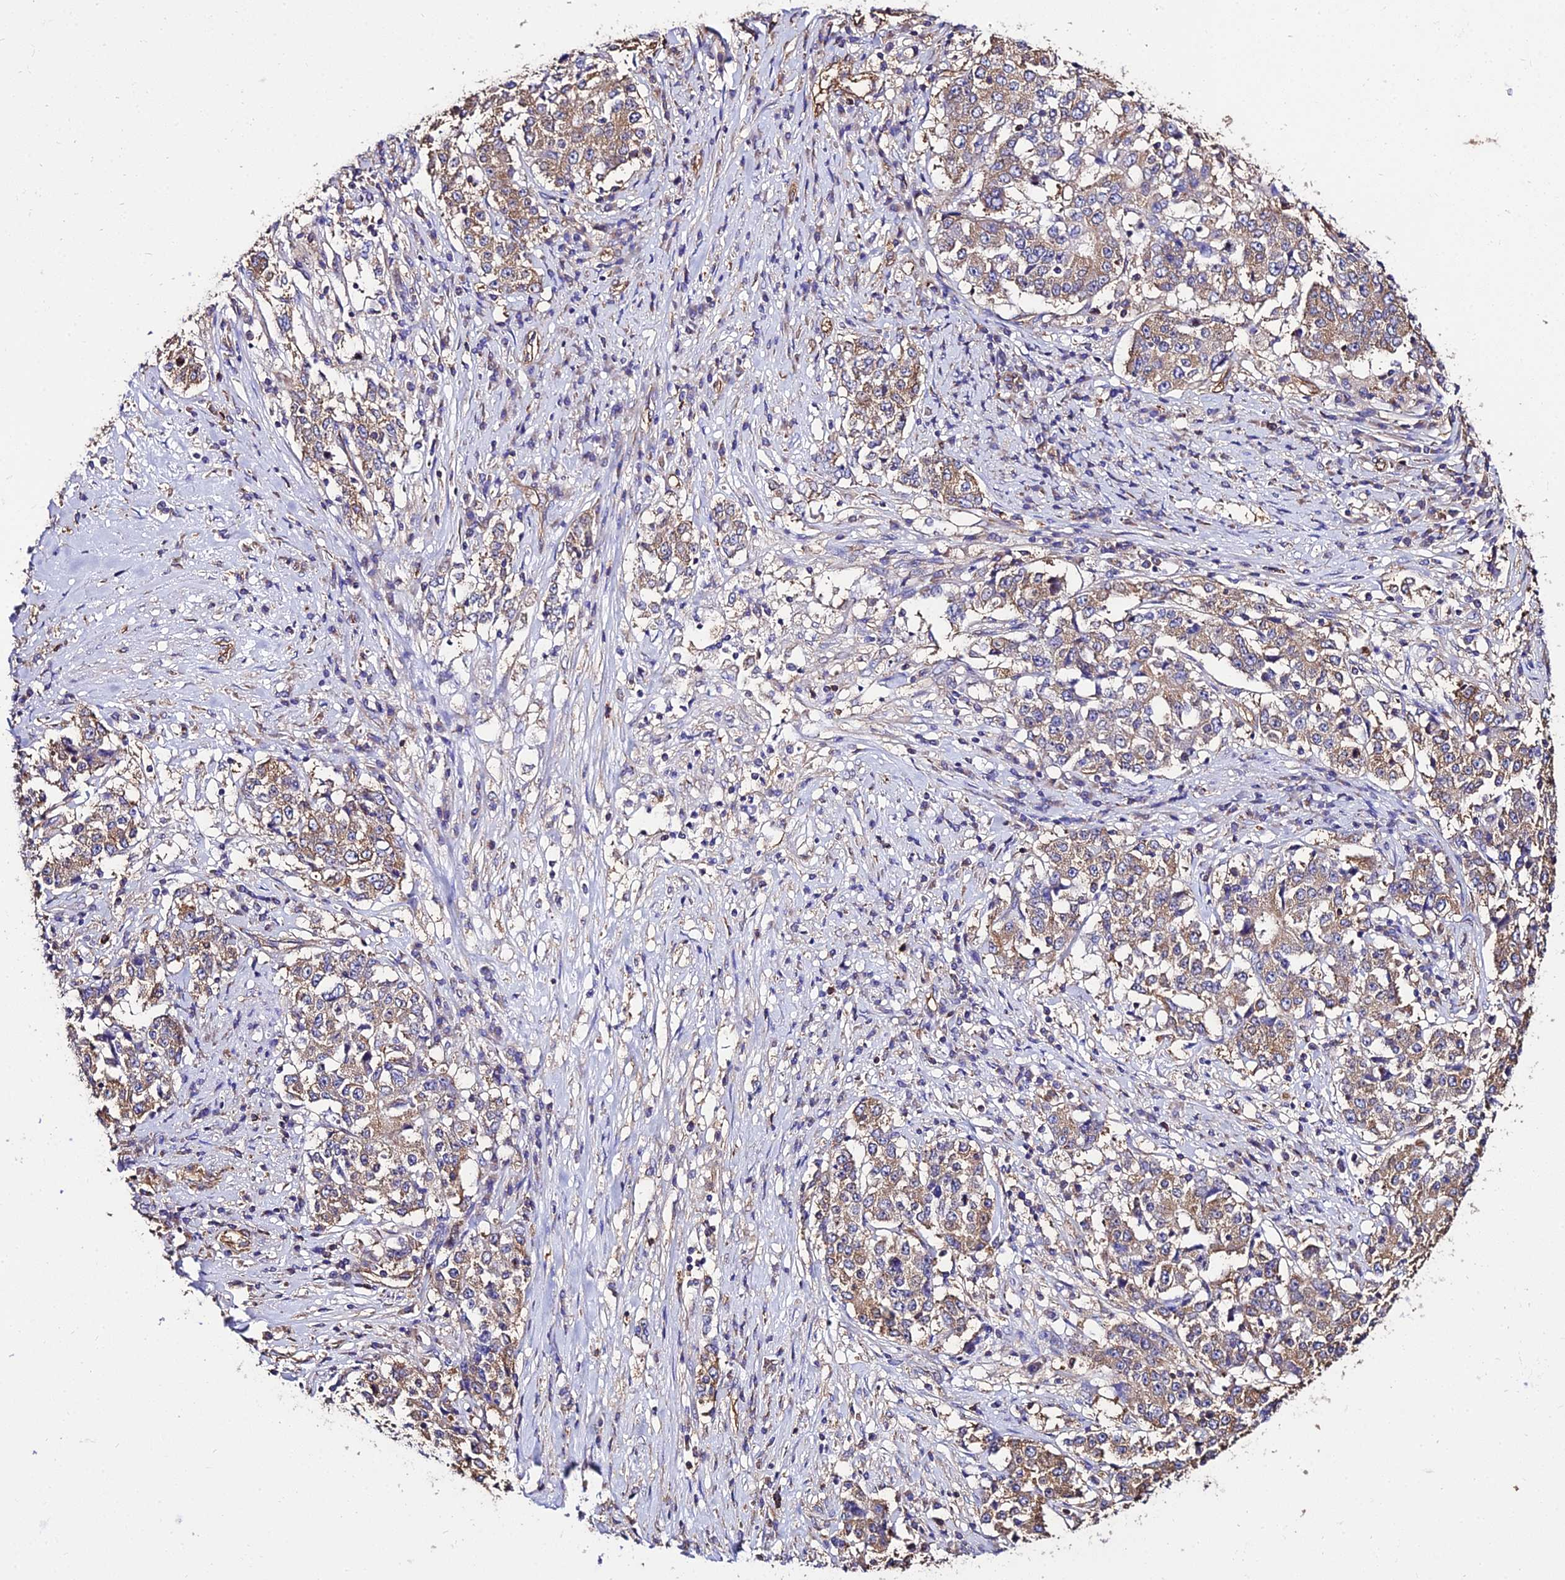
{"staining": {"intensity": "weak", "quantity": ">75%", "location": "cytoplasmic/membranous"}, "tissue": "stomach cancer", "cell_type": "Tumor cells", "image_type": "cancer", "snomed": [{"axis": "morphology", "description": "Adenocarcinoma, NOS"}, {"axis": "topography", "description": "Stomach"}], "caption": "Protein staining demonstrates weak cytoplasmic/membranous expression in about >75% of tumor cells in stomach cancer (adenocarcinoma).", "gene": "TUBA3D", "patient": {"sex": "male", "age": 59}}